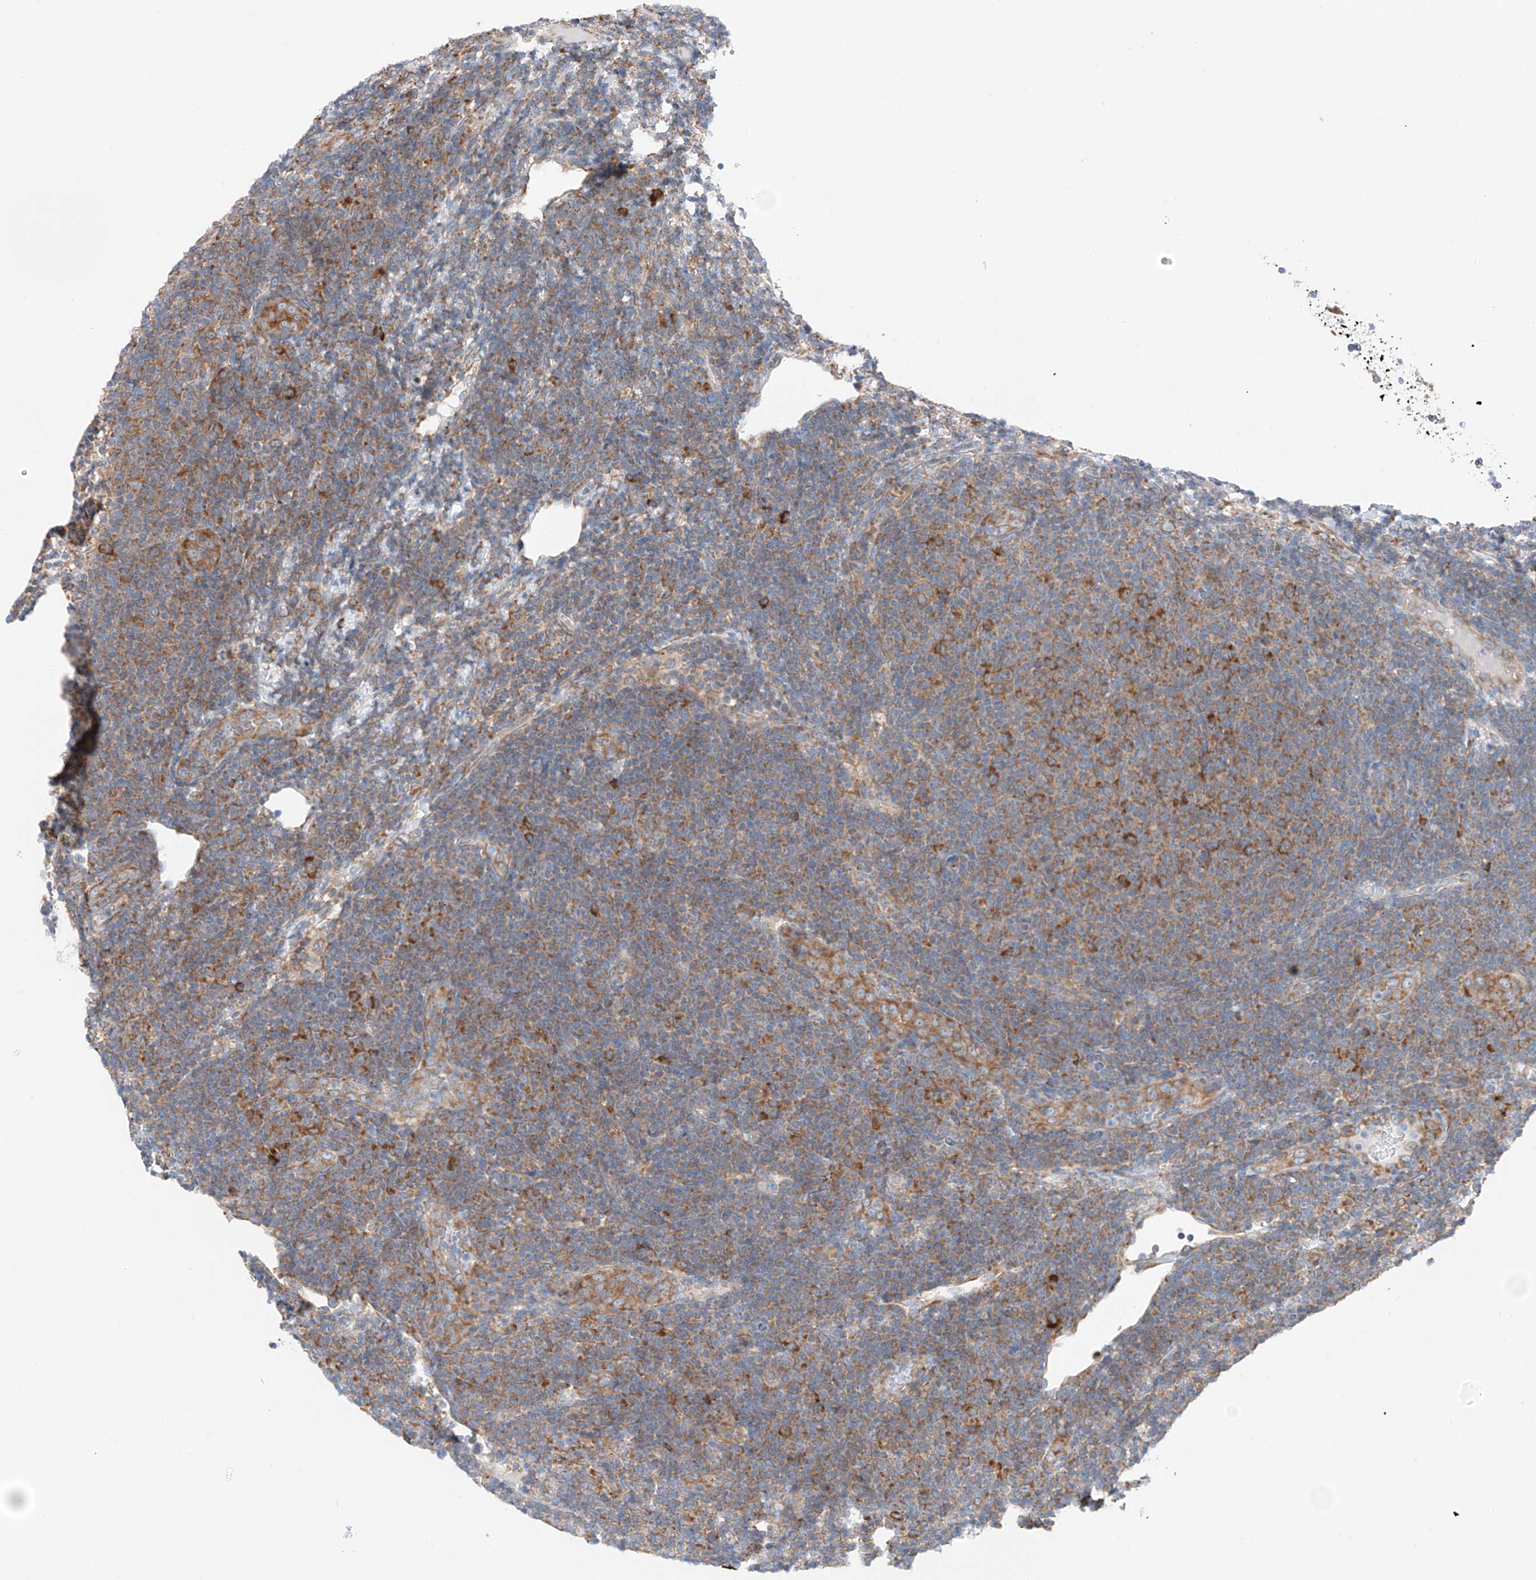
{"staining": {"intensity": "moderate", "quantity": ">75%", "location": "cytoplasmic/membranous"}, "tissue": "lymphoma", "cell_type": "Tumor cells", "image_type": "cancer", "snomed": [{"axis": "morphology", "description": "Malignant lymphoma, non-Hodgkin's type, Low grade"}, {"axis": "topography", "description": "Lymph node"}], "caption": "Lymphoma stained for a protein demonstrates moderate cytoplasmic/membranous positivity in tumor cells.", "gene": "CRELD1", "patient": {"sex": "male", "age": 66}}